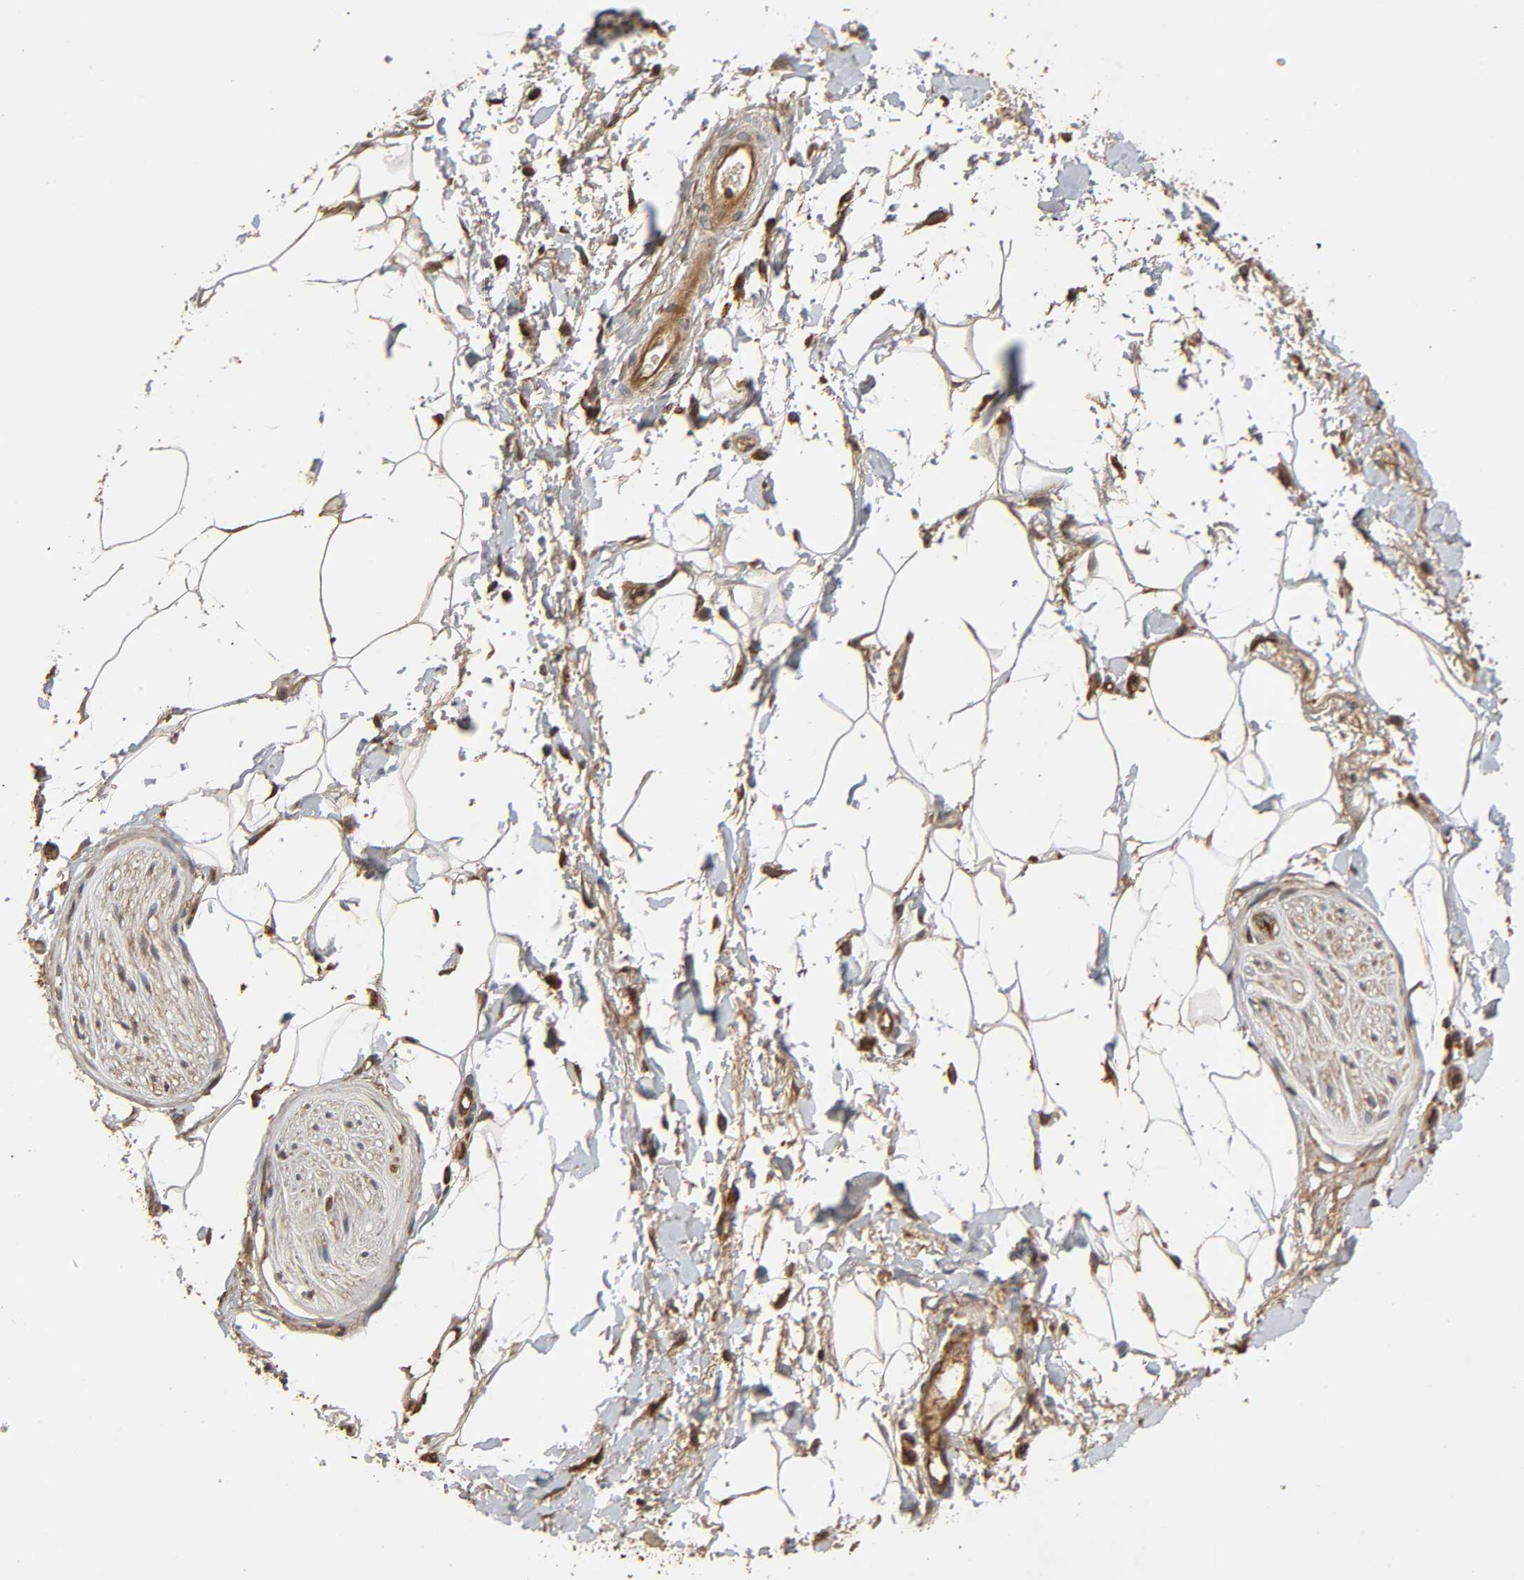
{"staining": {"intensity": "moderate", "quantity": ">75%", "location": "cytoplasmic/membranous"}, "tissue": "adipose tissue", "cell_type": "Adipocytes", "image_type": "normal", "snomed": [{"axis": "morphology", "description": "Normal tissue, NOS"}, {"axis": "topography", "description": "Soft tissue"}, {"axis": "topography", "description": "Peripheral nerve tissue"}], "caption": "Adipose tissue stained with a protein marker shows moderate staining in adipocytes.", "gene": "MAP3K8", "patient": {"sex": "female", "age": 71}}